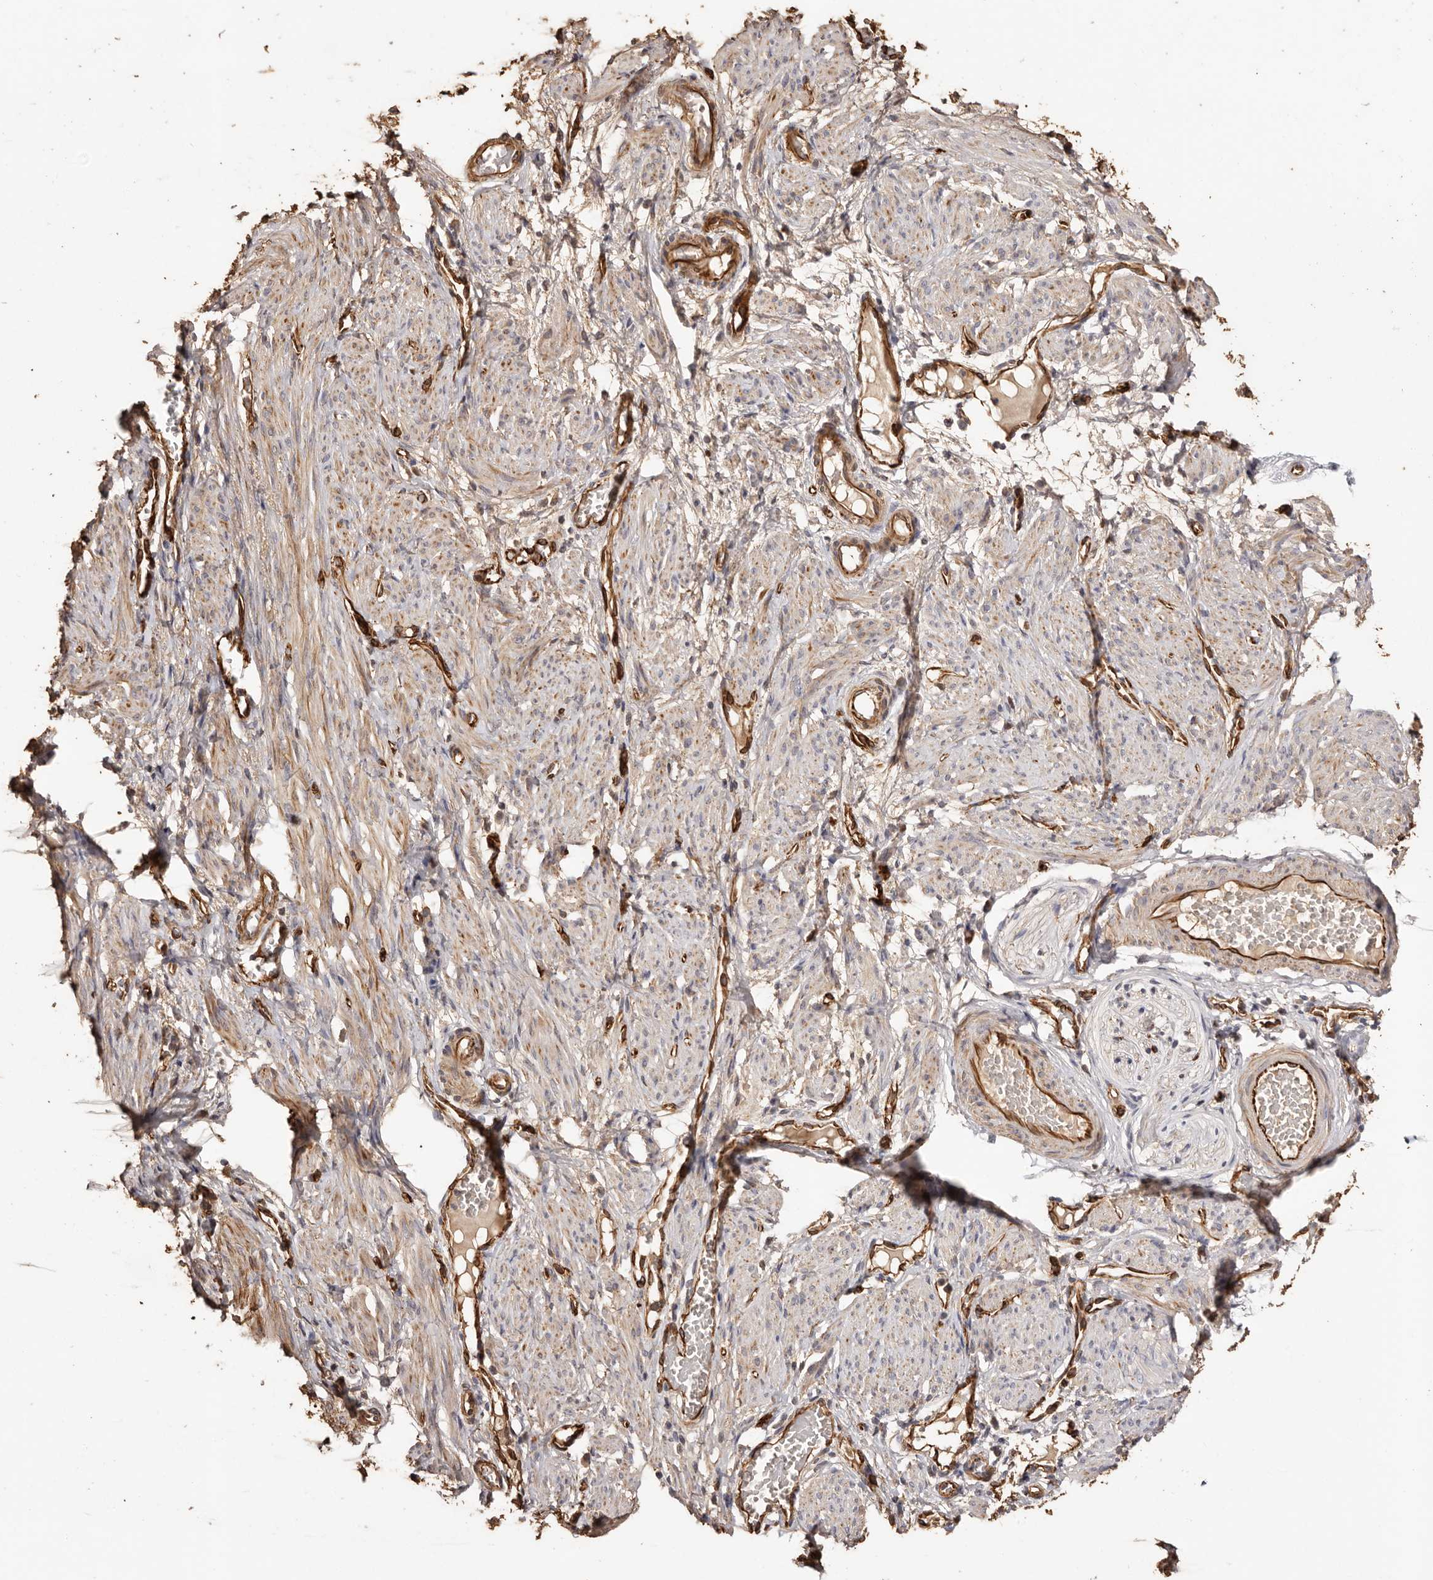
{"staining": {"intensity": "strong", "quantity": ">75%", "location": "cytoplasmic/membranous"}, "tissue": "adipose tissue", "cell_type": "Adipocytes", "image_type": "normal", "snomed": [{"axis": "morphology", "description": "Normal tissue, NOS"}, {"axis": "topography", "description": "Smooth muscle"}, {"axis": "topography", "description": "Peripheral nerve tissue"}], "caption": "IHC staining of benign adipose tissue, which exhibits high levels of strong cytoplasmic/membranous positivity in approximately >75% of adipocytes indicating strong cytoplasmic/membranous protein staining. The staining was performed using DAB (3,3'-diaminobenzidine) (brown) for protein detection and nuclei were counterstained in hematoxylin (blue).", "gene": "ZNF557", "patient": {"sex": "female", "age": 39}}